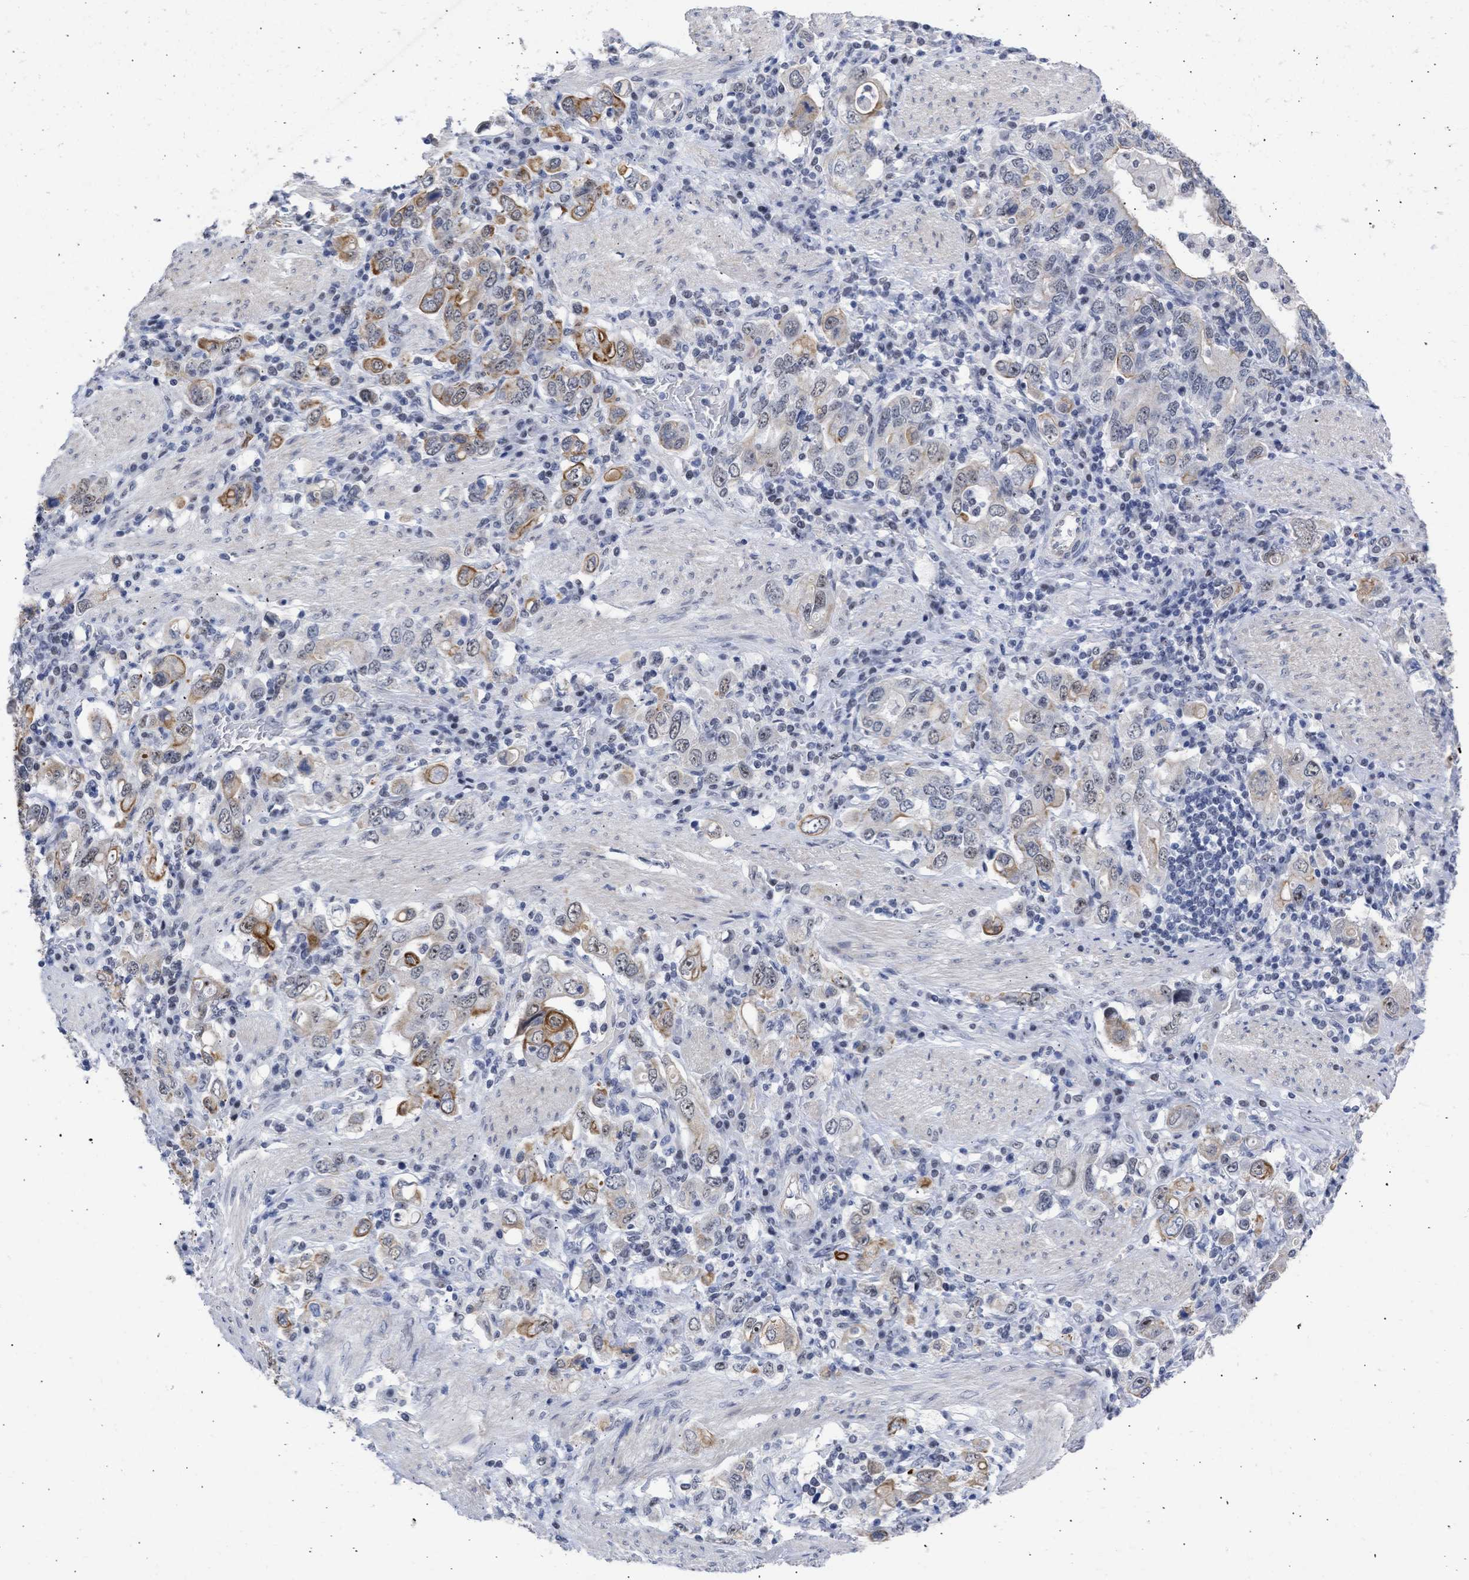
{"staining": {"intensity": "moderate", "quantity": ">75%", "location": "cytoplasmic/membranous"}, "tissue": "stomach cancer", "cell_type": "Tumor cells", "image_type": "cancer", "snomed": [{"axis": "morphology", "description": "Adenocarcinoma, NOS"}, {"axis": "topography", "description": "Stomach, upper"}], "caption": "High-magnification brightfield microscopy of stomach cancer (adenocarcinoma) stained with DAB (brown) and counterstained with hematoxylin (blue). tumor cells exhibit moderate cytoplasmic/membranous positivity is identified in approximately>75% of cells. The protein of interest is shown in brown color, while the nuclei are stained blue.", "gene": "DDX41", "patient": {"sex": "male", "age": 62}}